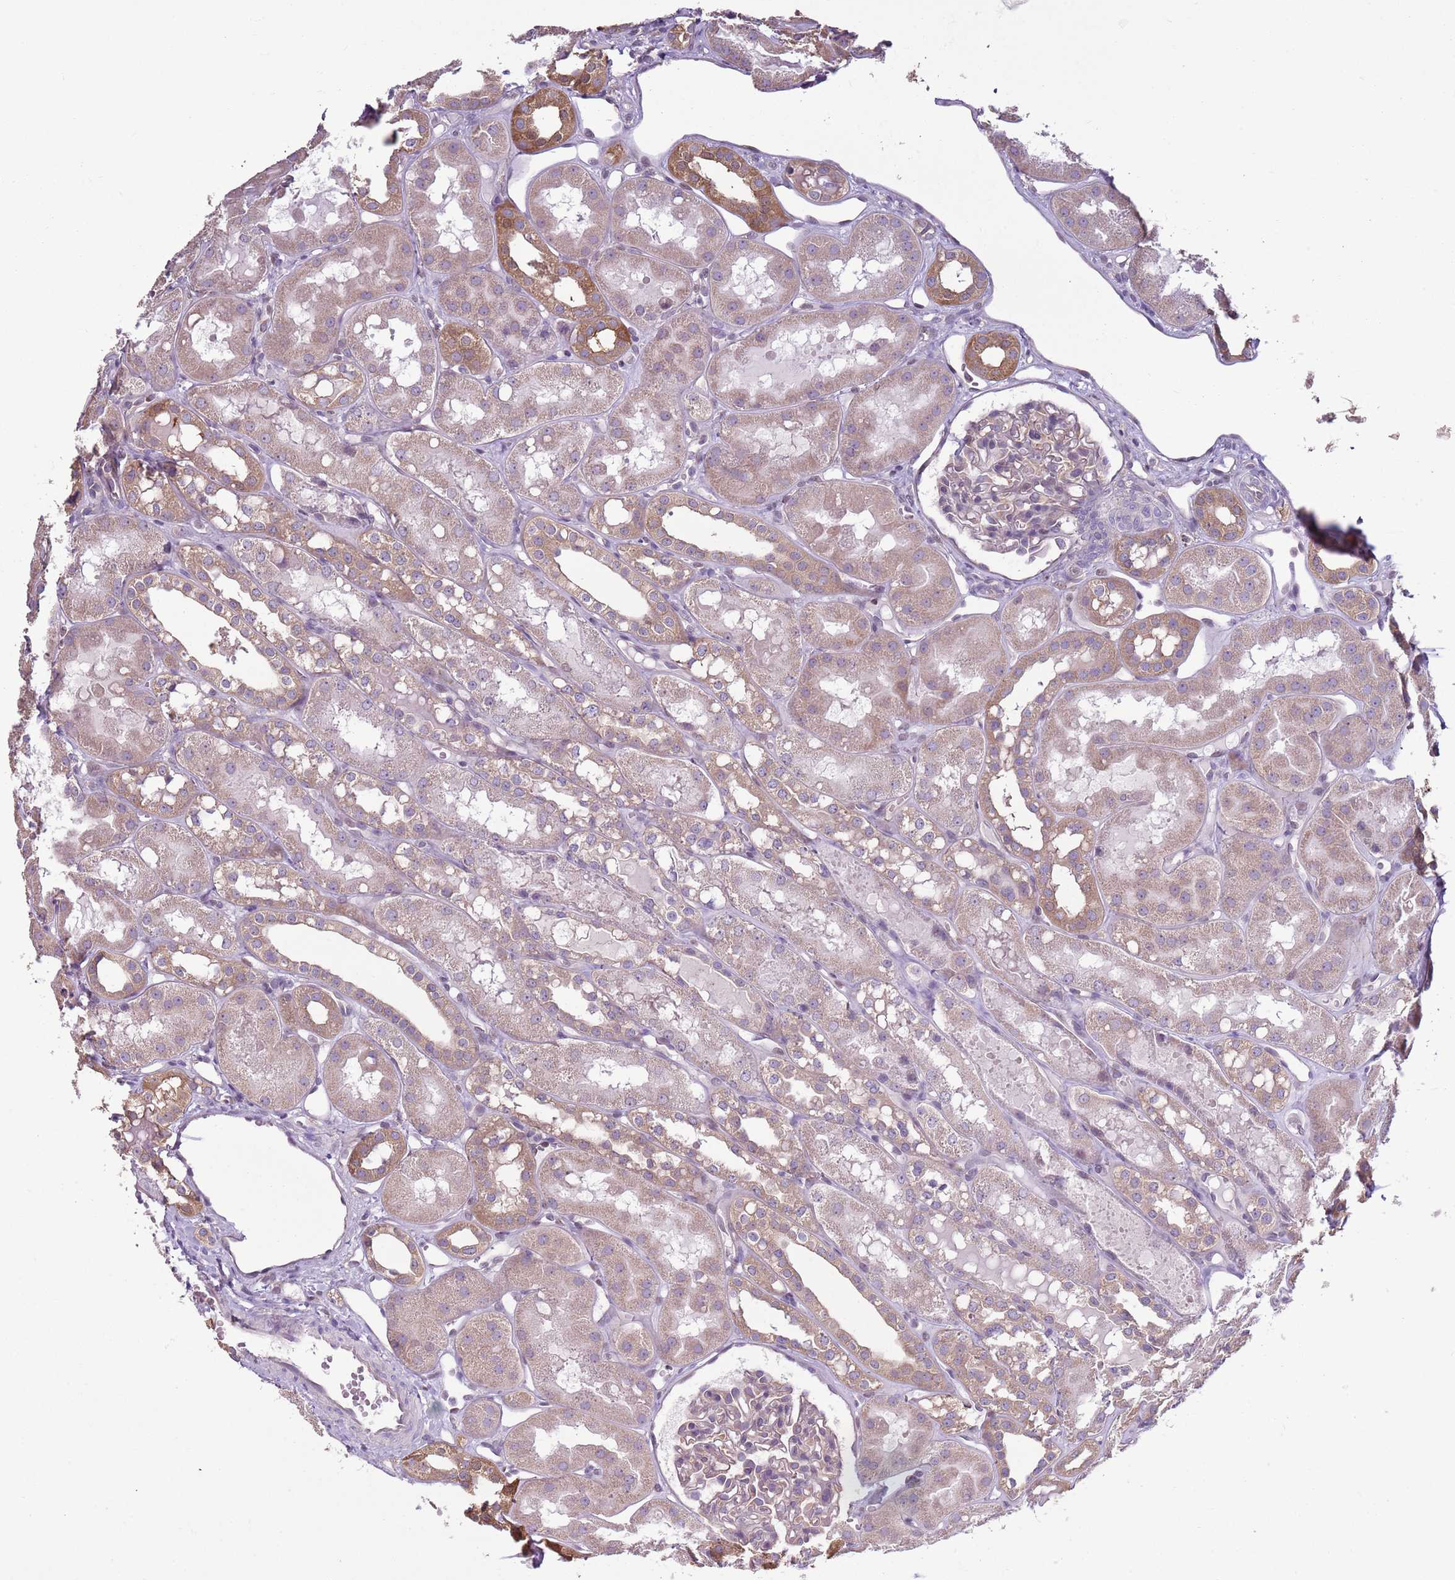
{"staining": {"intensity": "weak", "quantity": "<25%", "location": "cytoplasmic/membranous"}, "tissue": "kidney", "cell_type": "Cells in glomeruli", "image_type": "normal", "snomed": [{"axis": "morphology", "description": "Normal tissue, NOS"}, {"axis": "topography", "description": "Kidney"}], "caption": "Cells in glomeruli show no significant positivity in benign kidney. Nuclei are stained in blue.", "gene": "CAPN9", "patient": {"sex": "male", "age": 16}}